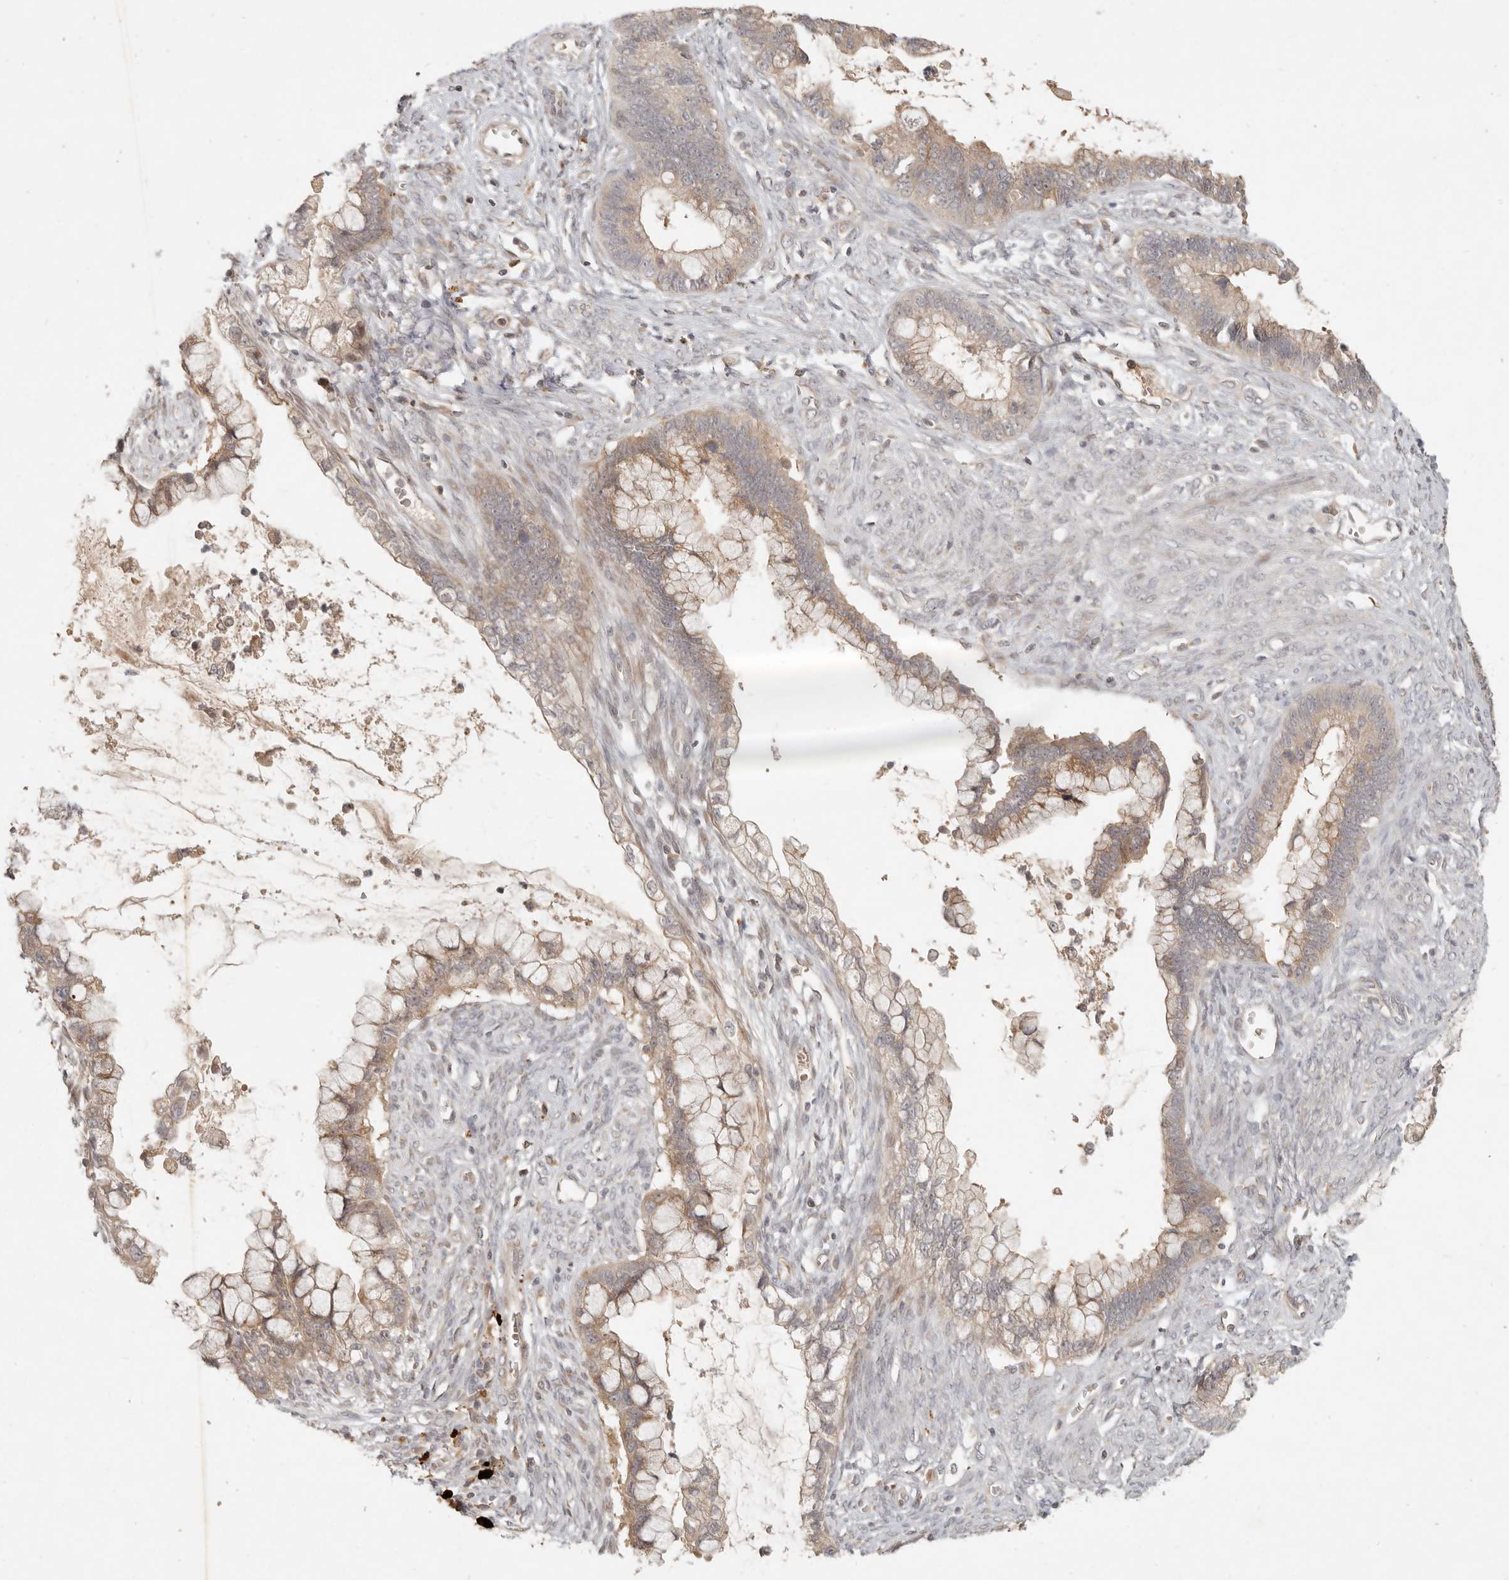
{"staining": {"intensity": "weak", "quantity": "25%-75%", "location": "cytoplasmic/membranous"}, "tissue": "cervical cancer", "cell_type": "Tumor cells", "image_type": "cancer", "snomed": [{"axis": "morphology", "description": "Adenocarcinoma, NOS"}, {"axis": "topography", "description": "Cervix"}], "caption": "An image of adenocarcinoma (cervical) stained for a protein exhibits weak cytoplasmic/membranous brown staining in tumor cells.", "gene": "UBXN11", "patient": {"sex": "female", "age": 44}}